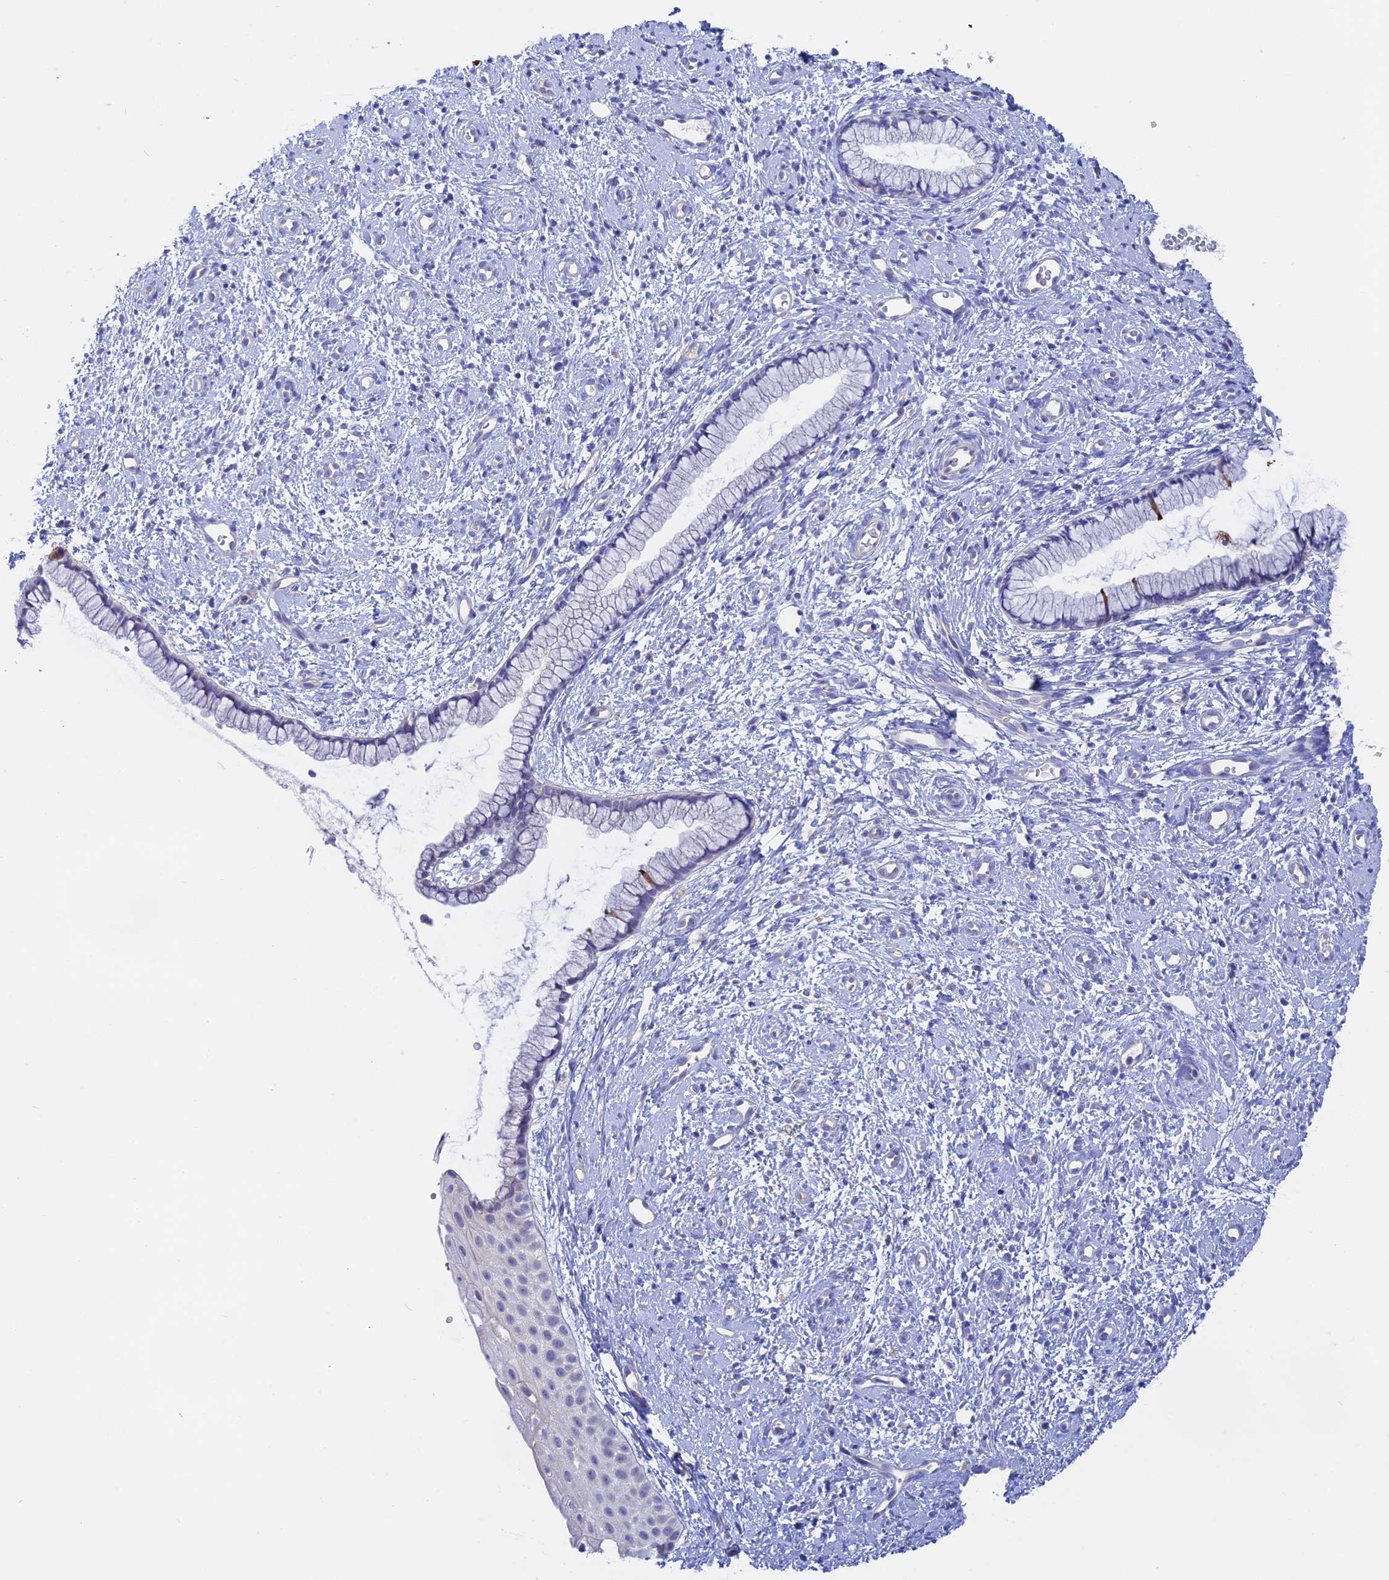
{"staining": {"intensity": "negative", "quantity": "none", "location": "none"}, "tissue": "cervix", "cell_type": "Glandular cells", "image_type": "normal", "snomed": [{"axis": "morphology", "description": "Normal tissue, NOS"}, {"axis": "topography", "description": "Cervix"}], "caption": "Cervix stained for a protein using immunohistochemistry (IHC) shows no expression glandular cells.", "gene": "GLB1L", "patient": {"sex": "female", "age": 57}}